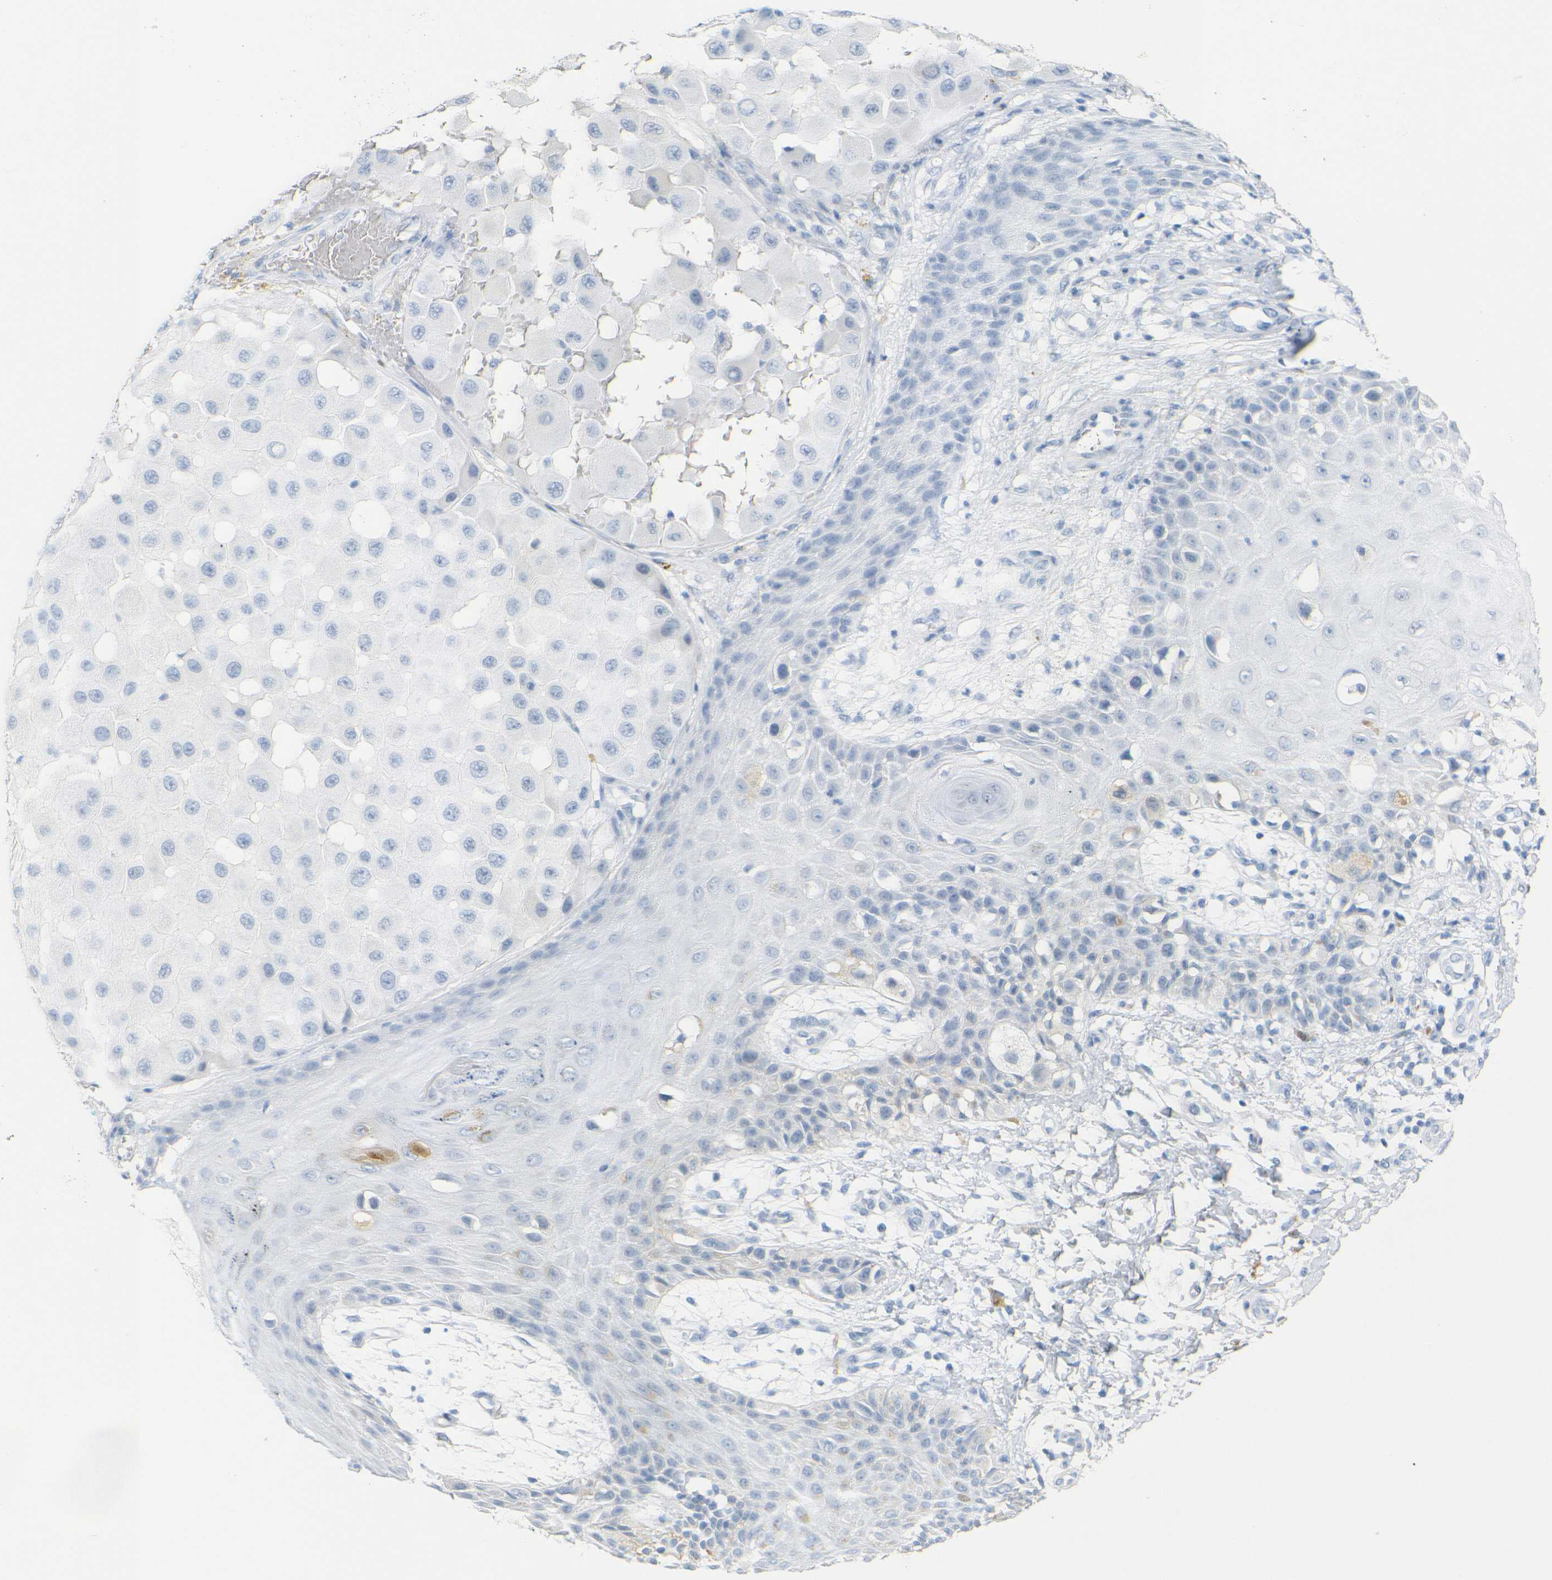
{"staining": {"intensity": "negative", "quantity": "none", "location": "none"}, "tissue": "melanoma", "cell_type": "Tumor cells", "image_type": "cancer", "snomed": [{"axis": "morphology", "description": "Malignant melanoma, NOS"}, {"axis": "topography", "description": "Skin"}], "caption": "DAB (3,3'-diaminobenzidine) immunohistochemical staining of human melanoma exhibits no significant positivity in tumor cells.", "gene": "OPN1SW", "patient": {"sex": "female", "age": 81}}